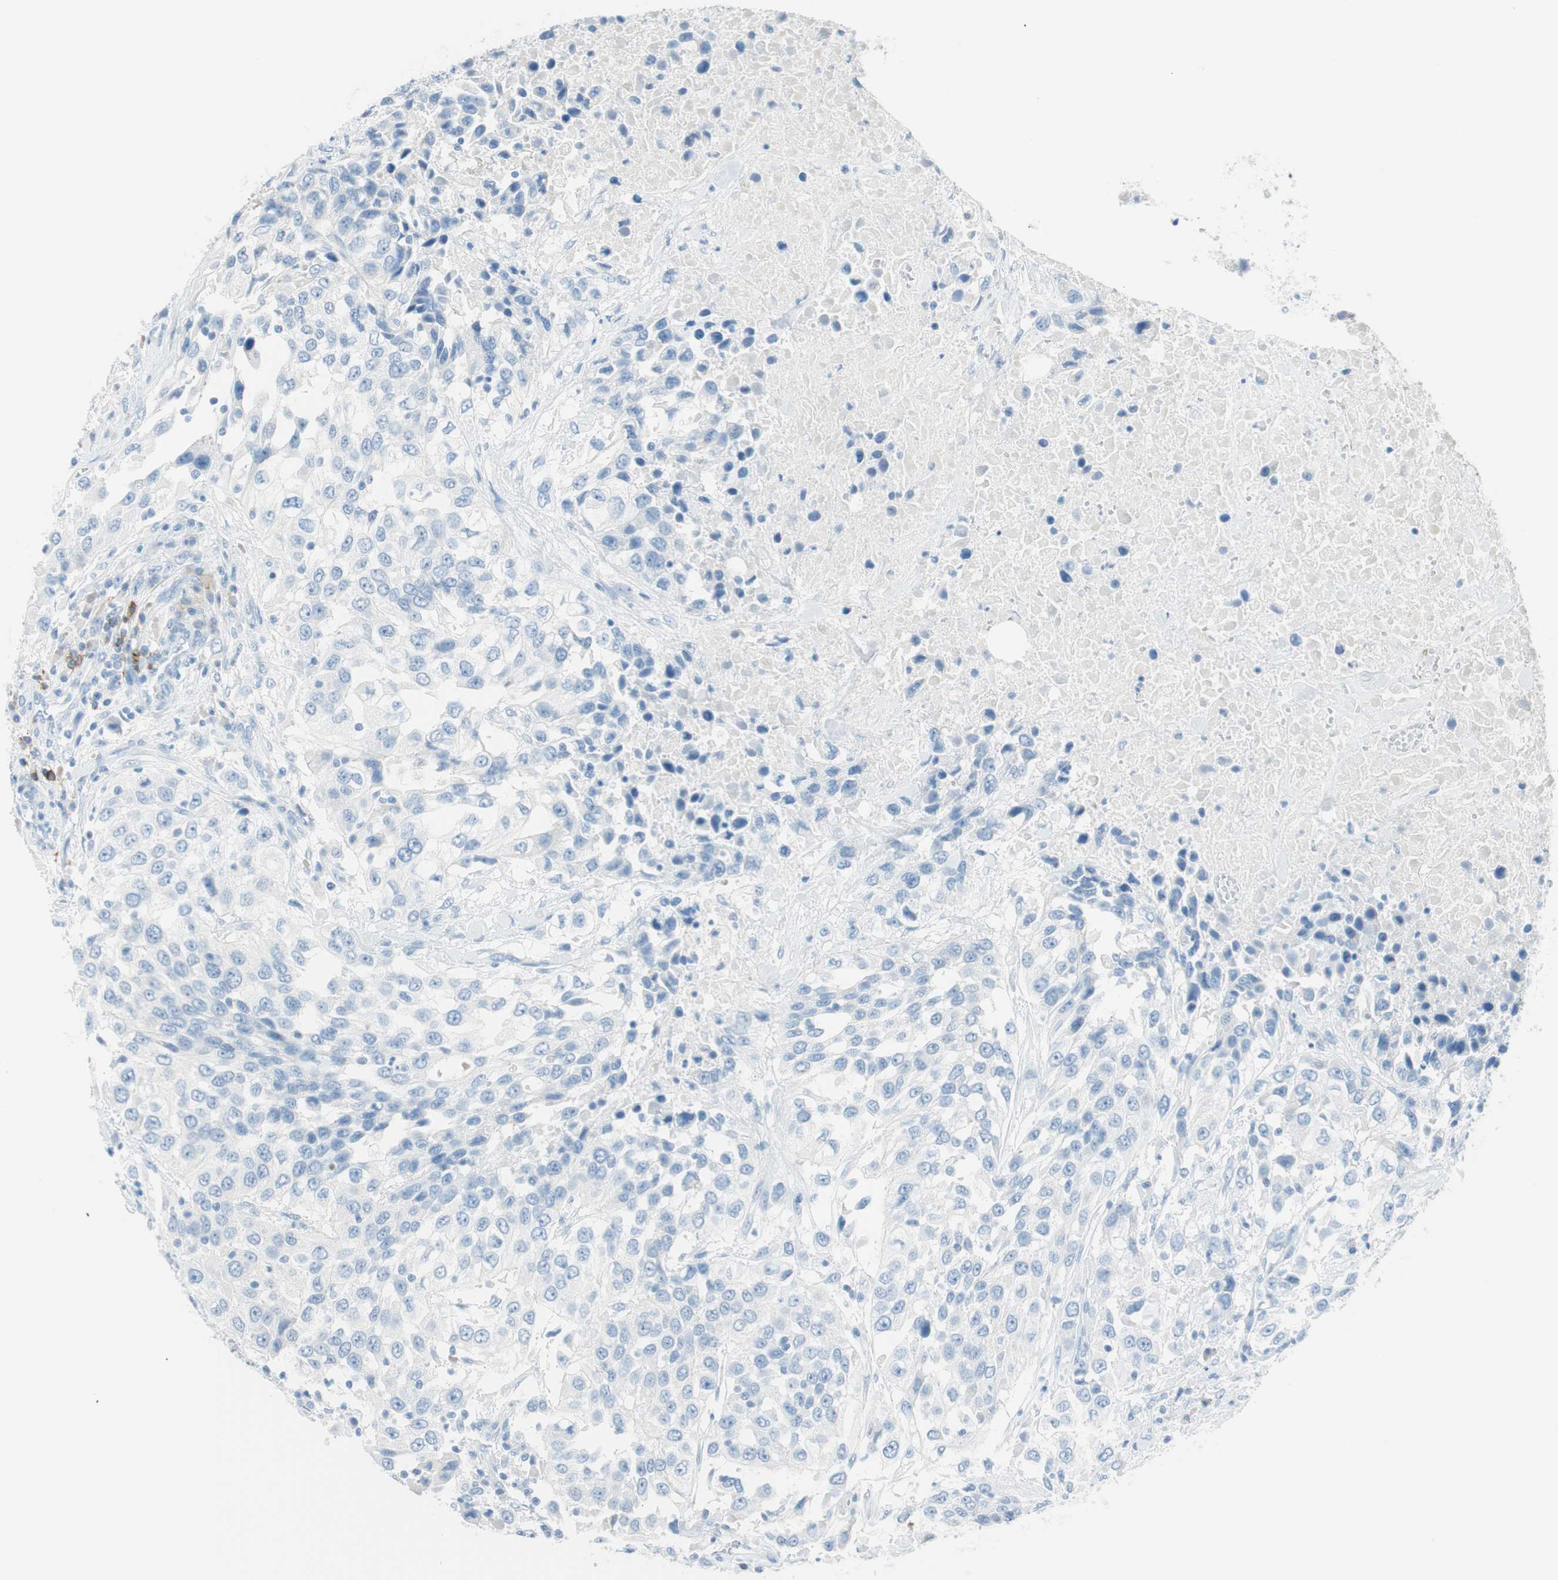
{"staining": {"intensity": "negative", "quantity": "none", "location": "none"}, "tissue": "urothelial cancer", "cell_type": "Tumor cells", "image_type": "cancer", "snomed": [{"axis": "morphology", "description": "Urothelial carcinoma, High grade"}, {"axis": "topography", "description": "Urinary bladder"}], "caption": "Urothelial cancer was stained to show a protein in brown. There is no significant expression in tumor cells.", "gene": "TNFRSF13C", "patient": {"sex": "female", "age": 80}}